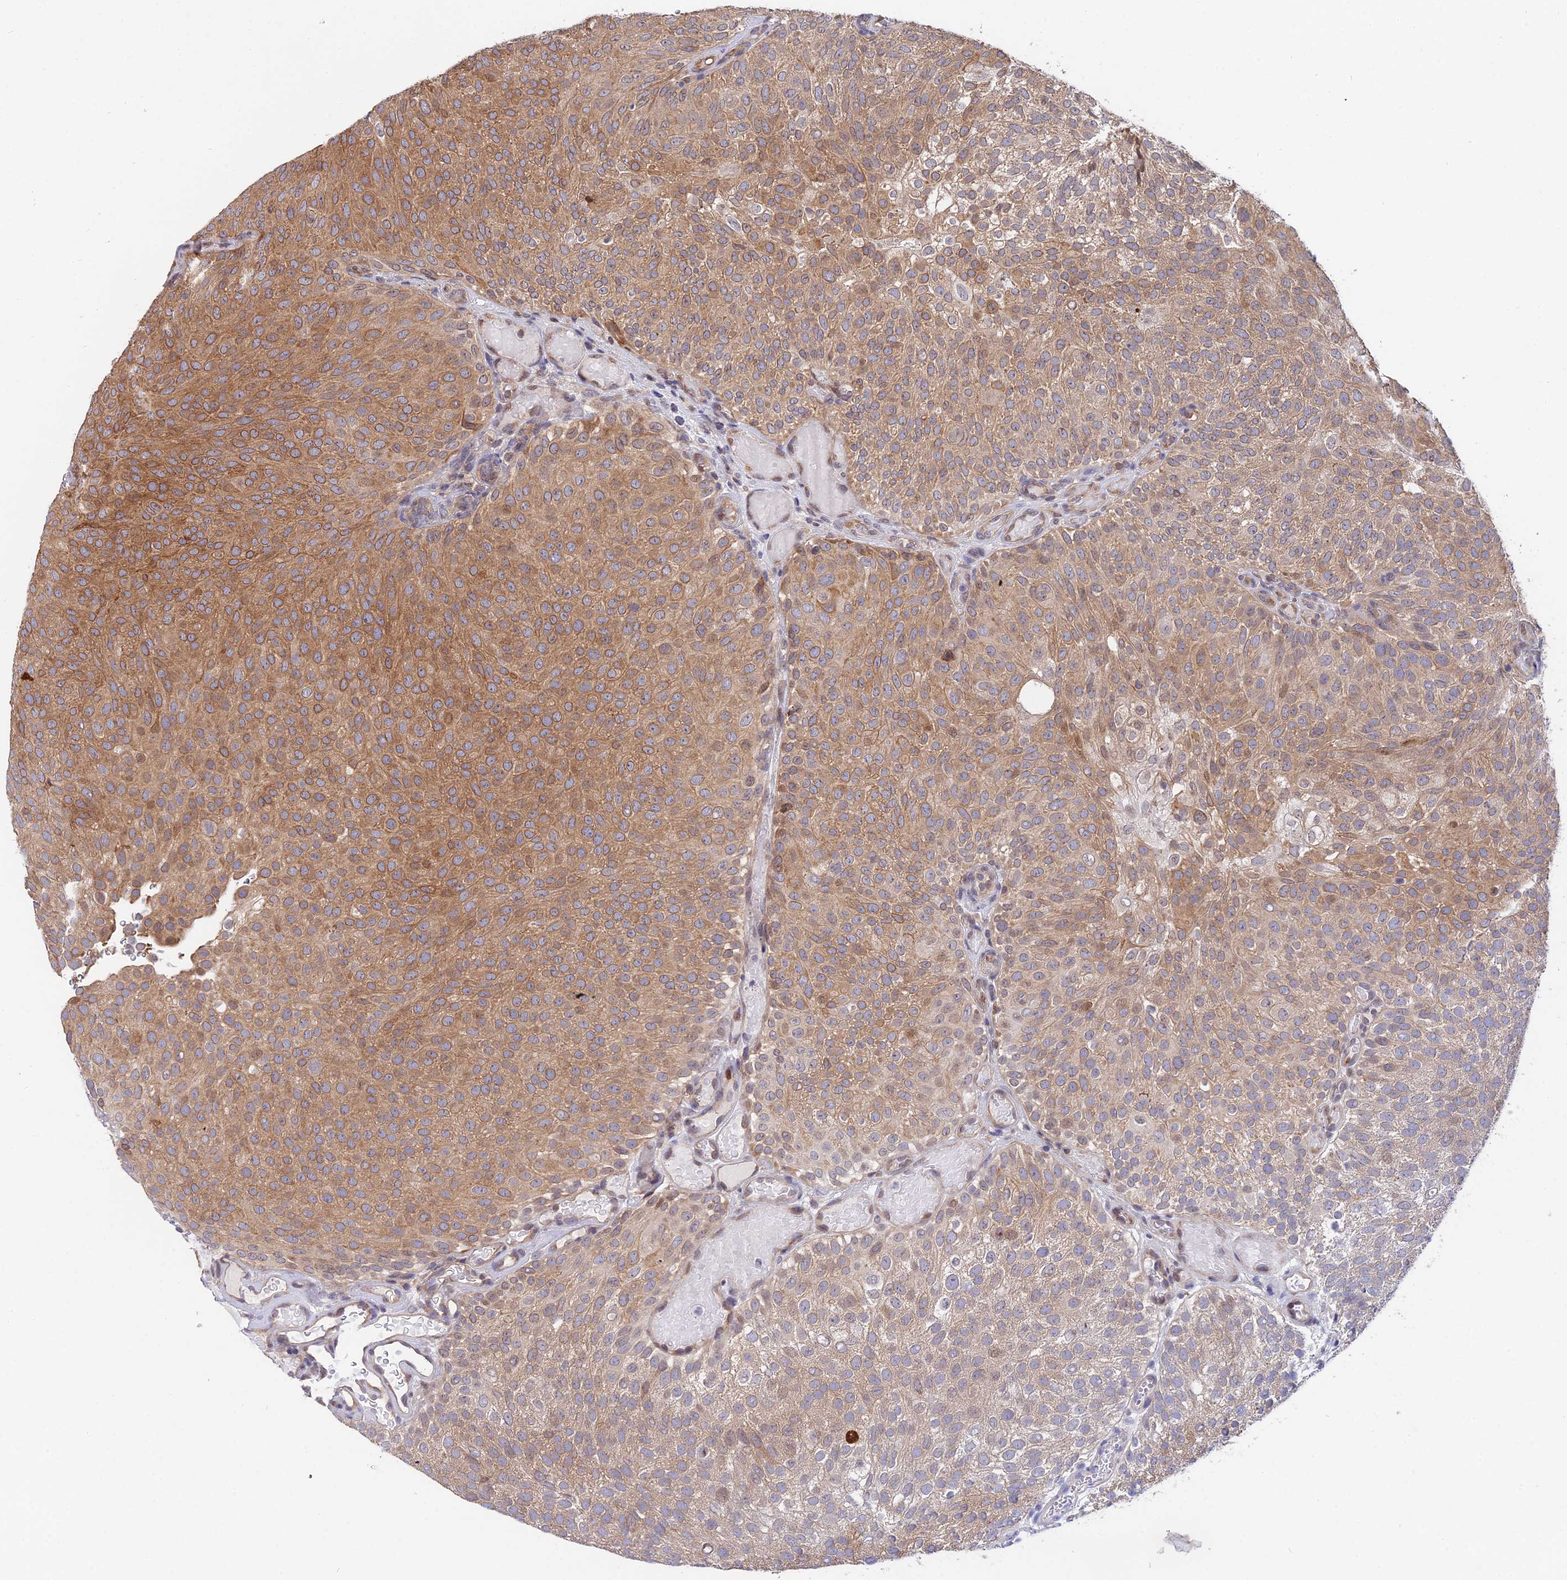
{"staining": {"intensity": "moderate", "quantity": ">75%", "location": "cytoplasmic/membranous"}, "tissue": "urothelial cancer", "cell_type": "Tumor cells", "image_type": "cancer", "snomed": [{"axis": "morphology", "description": "Urothelial carcinoma, Low grade"}, {"axis": "topography", "description": "Urinary bladder"}], "caption": "This micrograph shows IHC staining of low-grade urothelial carcinoma, with medium moderate cytoplasmic/membranous staining in about >75% of tumor cells.", "gene": "INPP4A", "patient": {"sex": "male", "age": 78}}